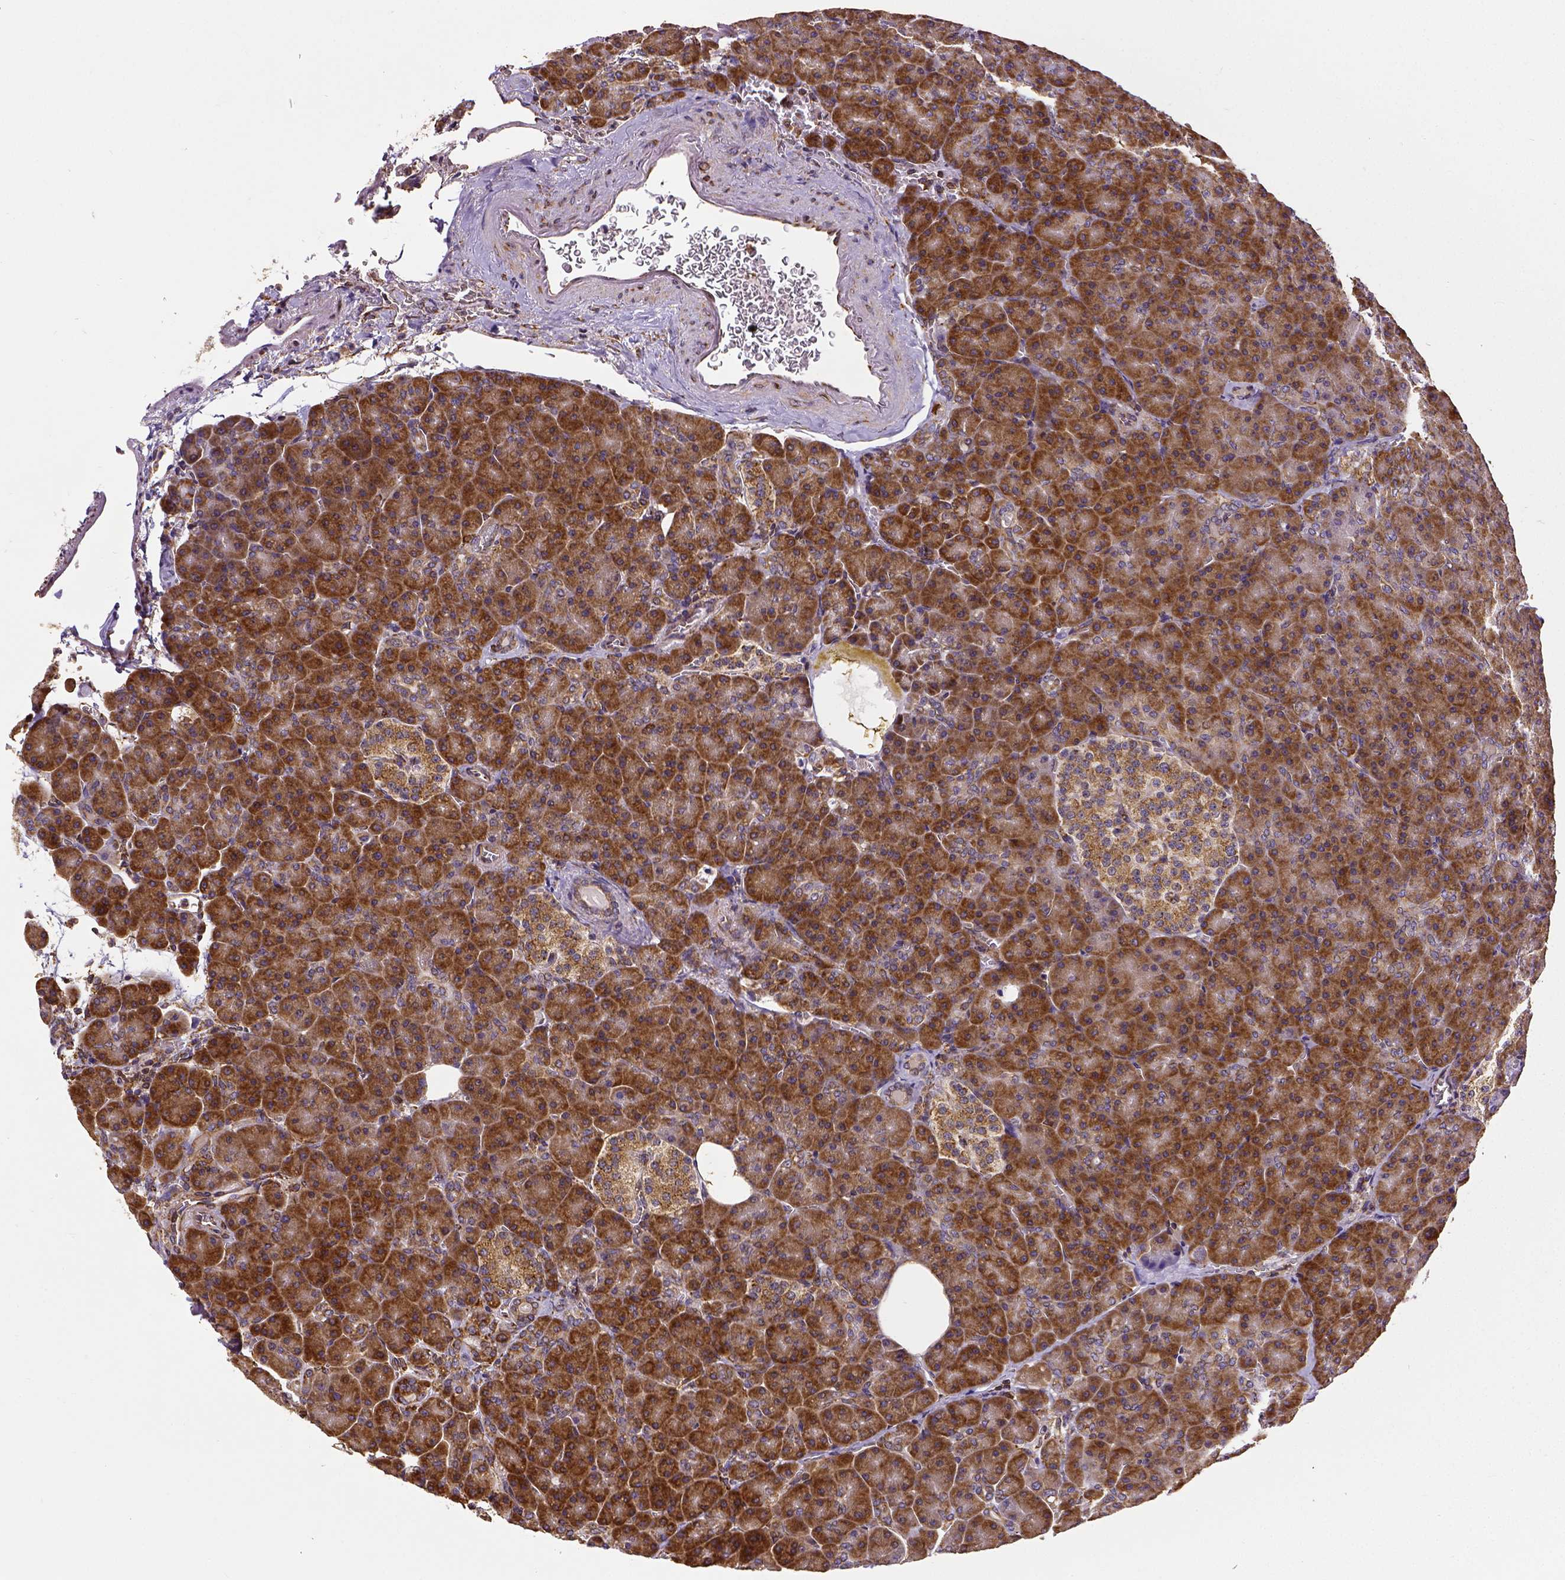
{"staining": {"intensity": "moderate", "quantity": ">75%", "location": "cytoplasmic/membranous"}, "tissue": "pancreas", "cell_type": "Exocrine glandular cells", "image_type": "normal", "snomed": [{"axis": "morphology", "description": "Normal tissue, NOS"}, {"axis": "topography", "description": "Pancreas"}], "caption": "The histopathology image demonstrates immunohistochemical staining of unremarkable pancreas. There is moderate cytoplasmic/membranous staining is identified in about >75% of exocrine glandular cells.", "gene": "MTDH", "patient": {"sex": "female", "age": 74}}